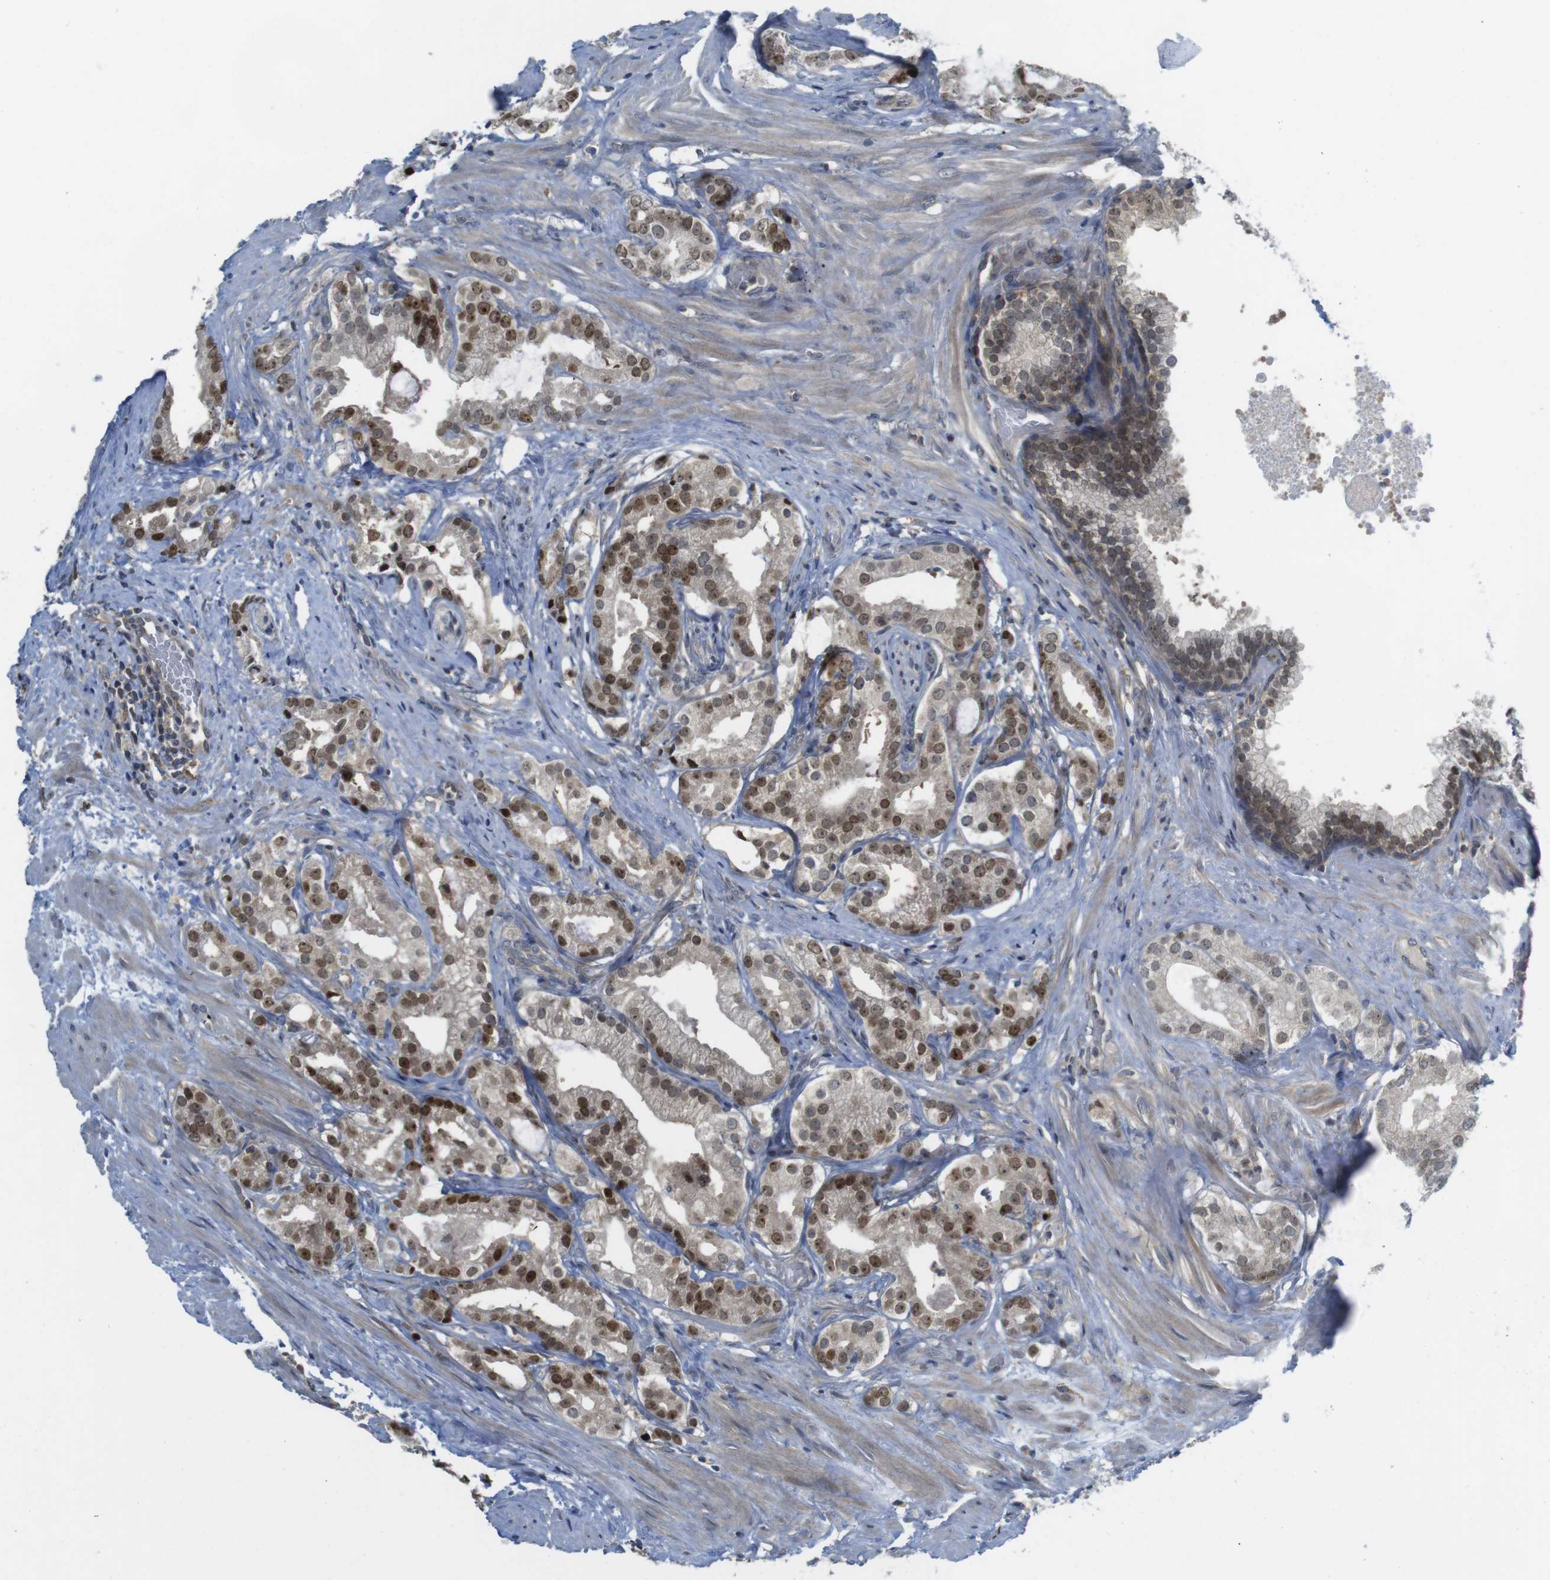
{"staining": {"intensity": "moderate", "quantity": "25%-75%", "location": "nuclear"}, "tissue": "prostate cancer", "cell_type": "Tumor cells", "image_type": "cancer", "snomed": [{"axis": "morphology", "description": "Adenocarcinoma, Low grade"}, {"axis": "topography", "description": "Prostate"}], "caption": "Moderate nuclear protein staining is appreciated in about 25%-75% of tumor cells in prostate adenocarcinoma (low-grade).", "gene": "RCC1", "patient": {"sex": "male", "age": 59}}